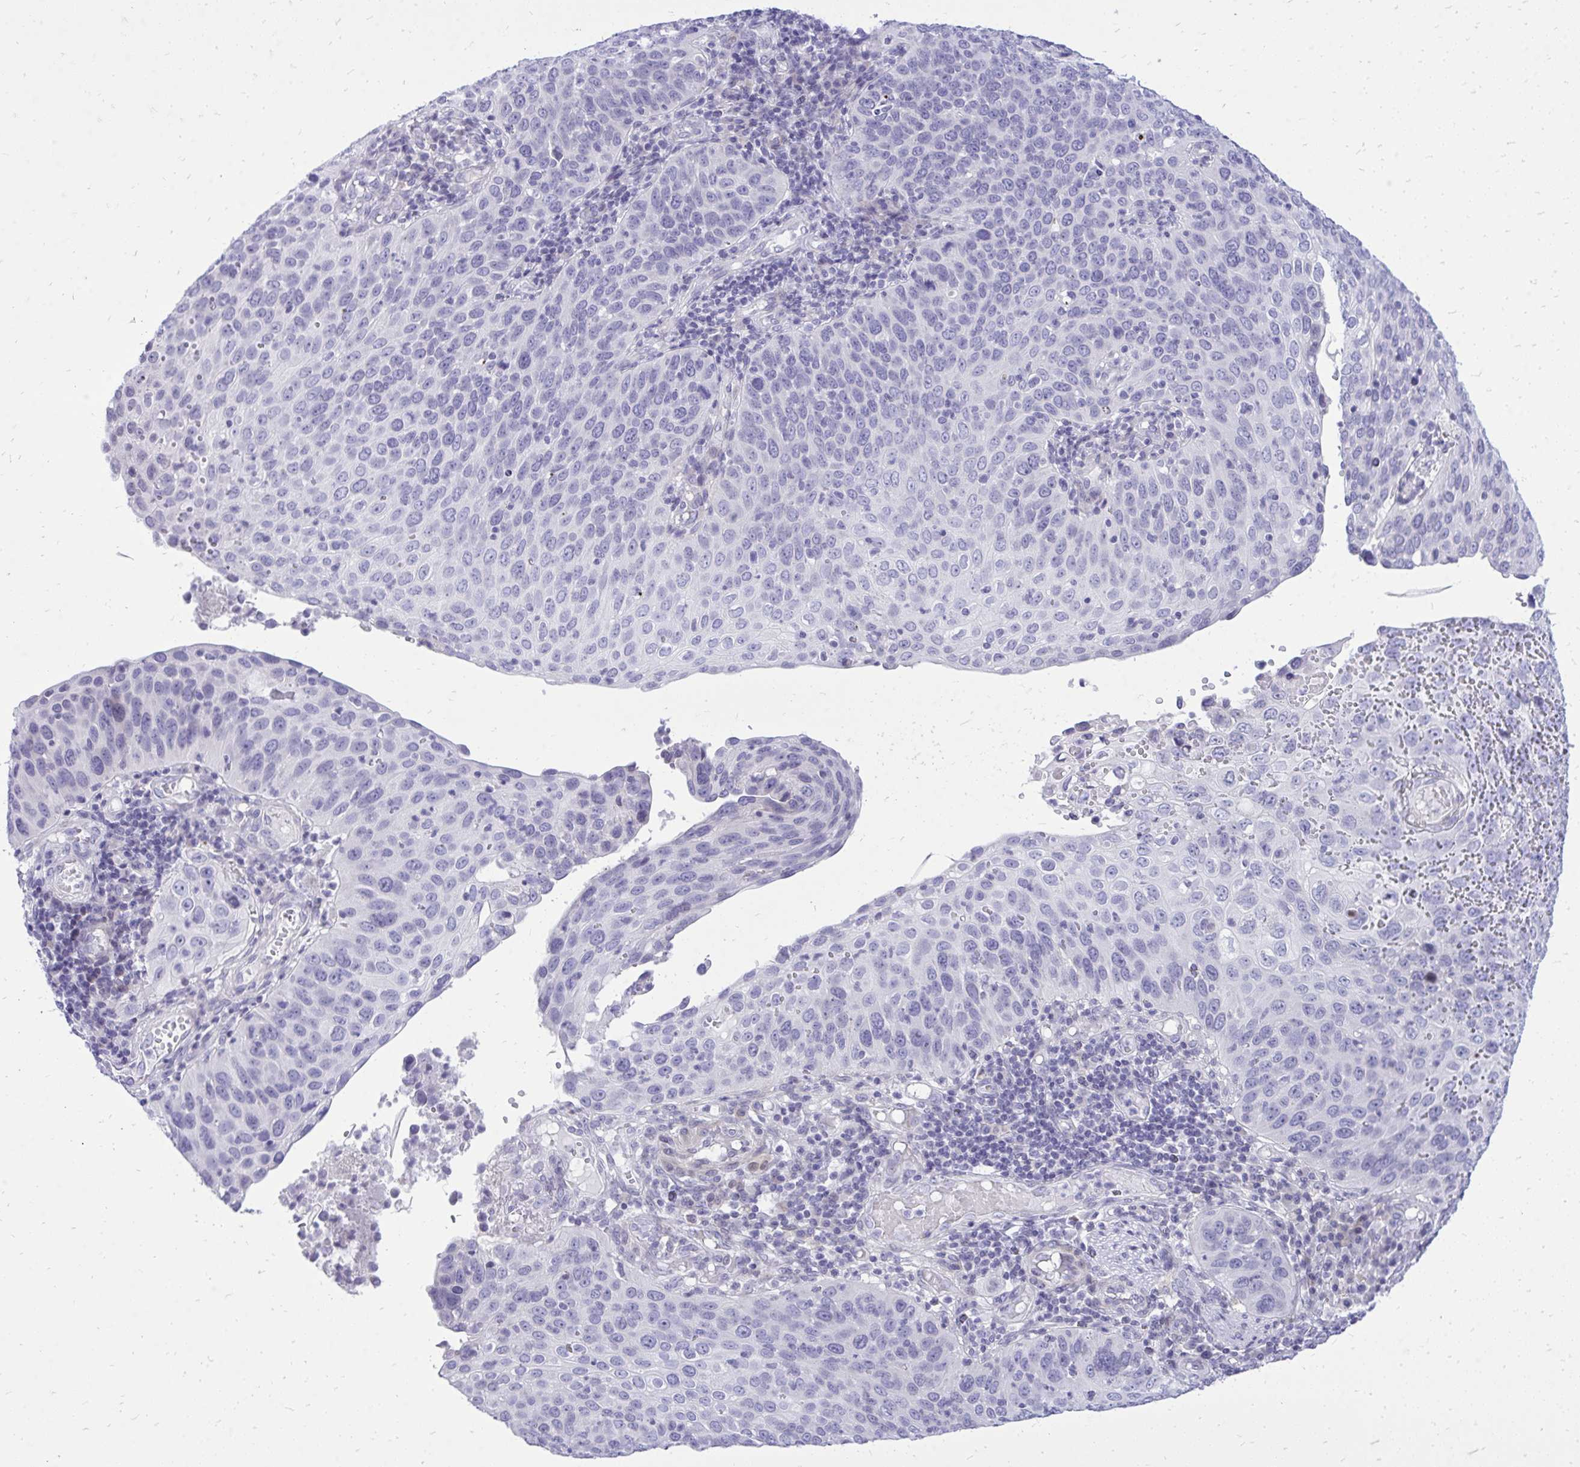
{"staining": {"intensity": "negative", "quantity": "none", "location": "none"}, "tissue": "cervical cancer", "cell_type": "Tumor cells", "image_type": "cancer", "snomed": [{"axis": "morphology", "description": "Squamous cell carcinoma, NOS"}, {"axis": "topography", "description": "Cervix"}], "caption": "Tumor cells are negative for protein expression in human cervical cancer. (DAB immunohistochemistry, high magnification).", "gene": "GABRA1", "patient": {"sex": "female", "age": 36}}